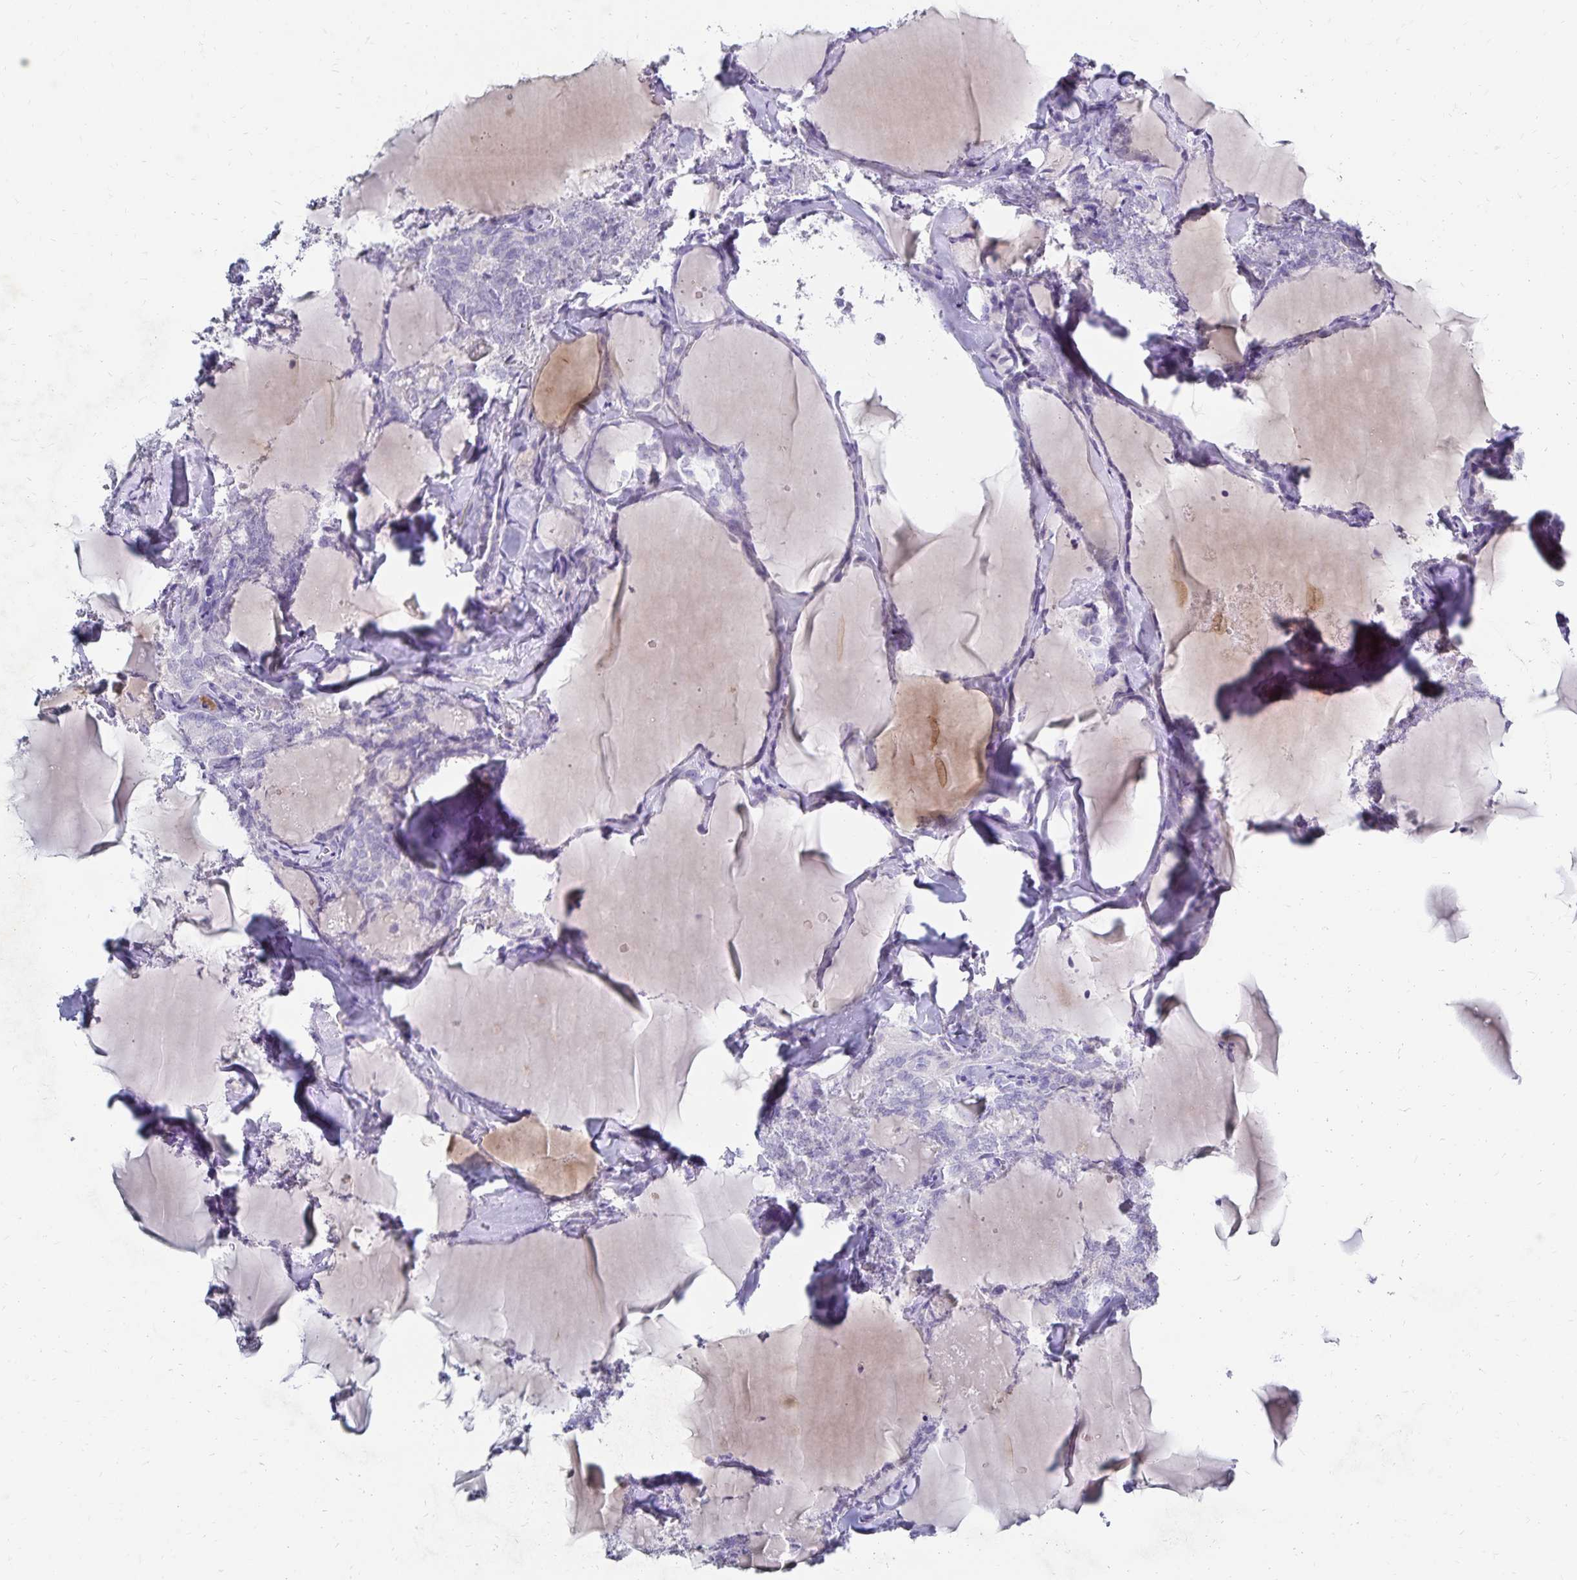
{"staining": {"intensity": "negative", "quantity": "none", "location": "none"}, "tissue": "thyroid cancer", "cell_type": "Tumor cells", "image_type": "cancer", "snomed": [{"axis": "morphology", "description": "Papillary adenocarcinoma, NOS"}, {"axis": "topography", "description": "Thyroid gland"}], "caption": "DAB (3,3'-diaminobenzidine) immunohistochemical staining of papillary adenocarcinoma (thyroid) demonstrates no significant positivity in tumor cells.", "gene": "PAX5", "patient": {"sex": "male", "age": 30}}